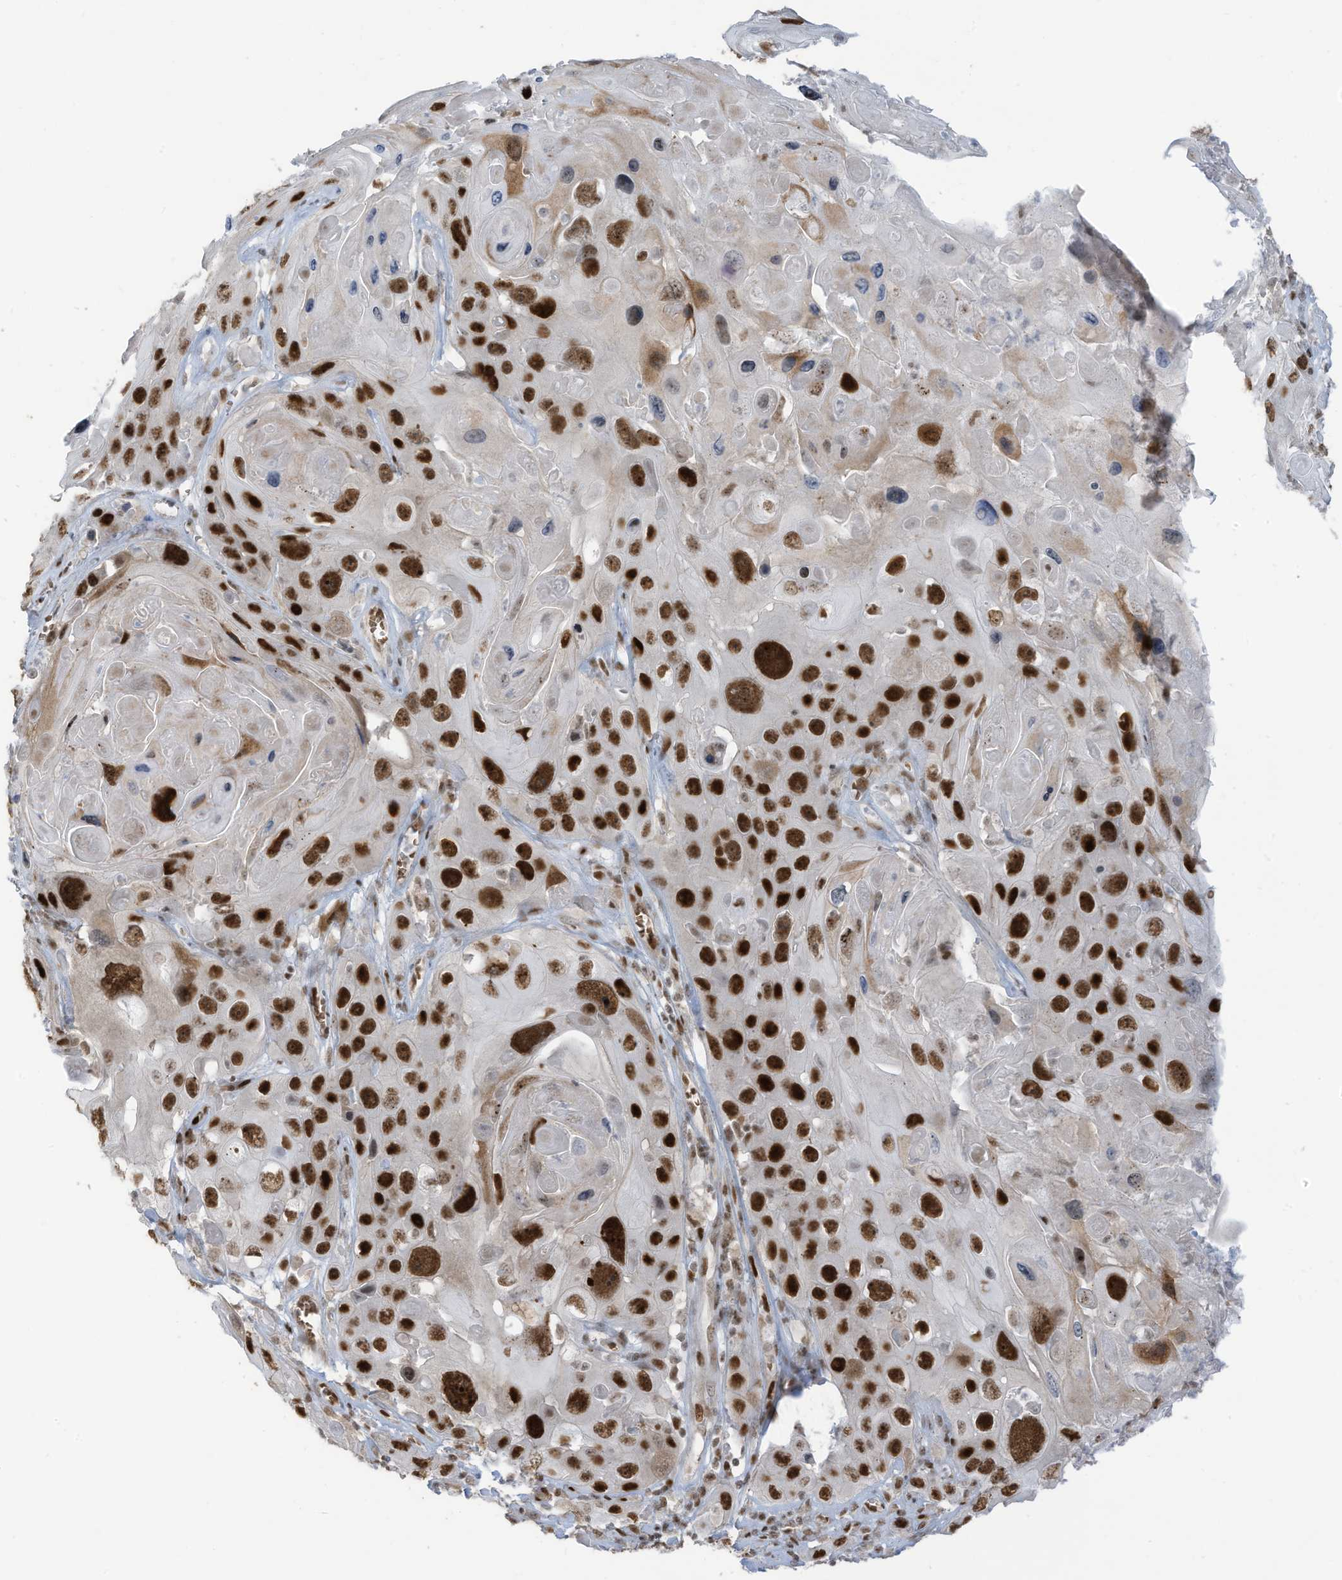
{"staining": {"intensity": "strong", "quantity": ">75%", "location": "nuclear"}, "tissue": "skin cancer", "cell_type": "Tumor cells", "image_type": "cancer", "snomed": [{"axis": "morphology", "description": "Squamous cell carcinoma, NOS"}, {"axis": "topography", "description": "Skin"}], "caption": "Protein expression analysis of skin cancer (squamous cell carcinoma) reveals strong nuclear expression in about >75% of tumor cells. Nuclei are stained in blue.", "gene": "ZCWPW2", "patient": {"sex": "male", "age": 55}}